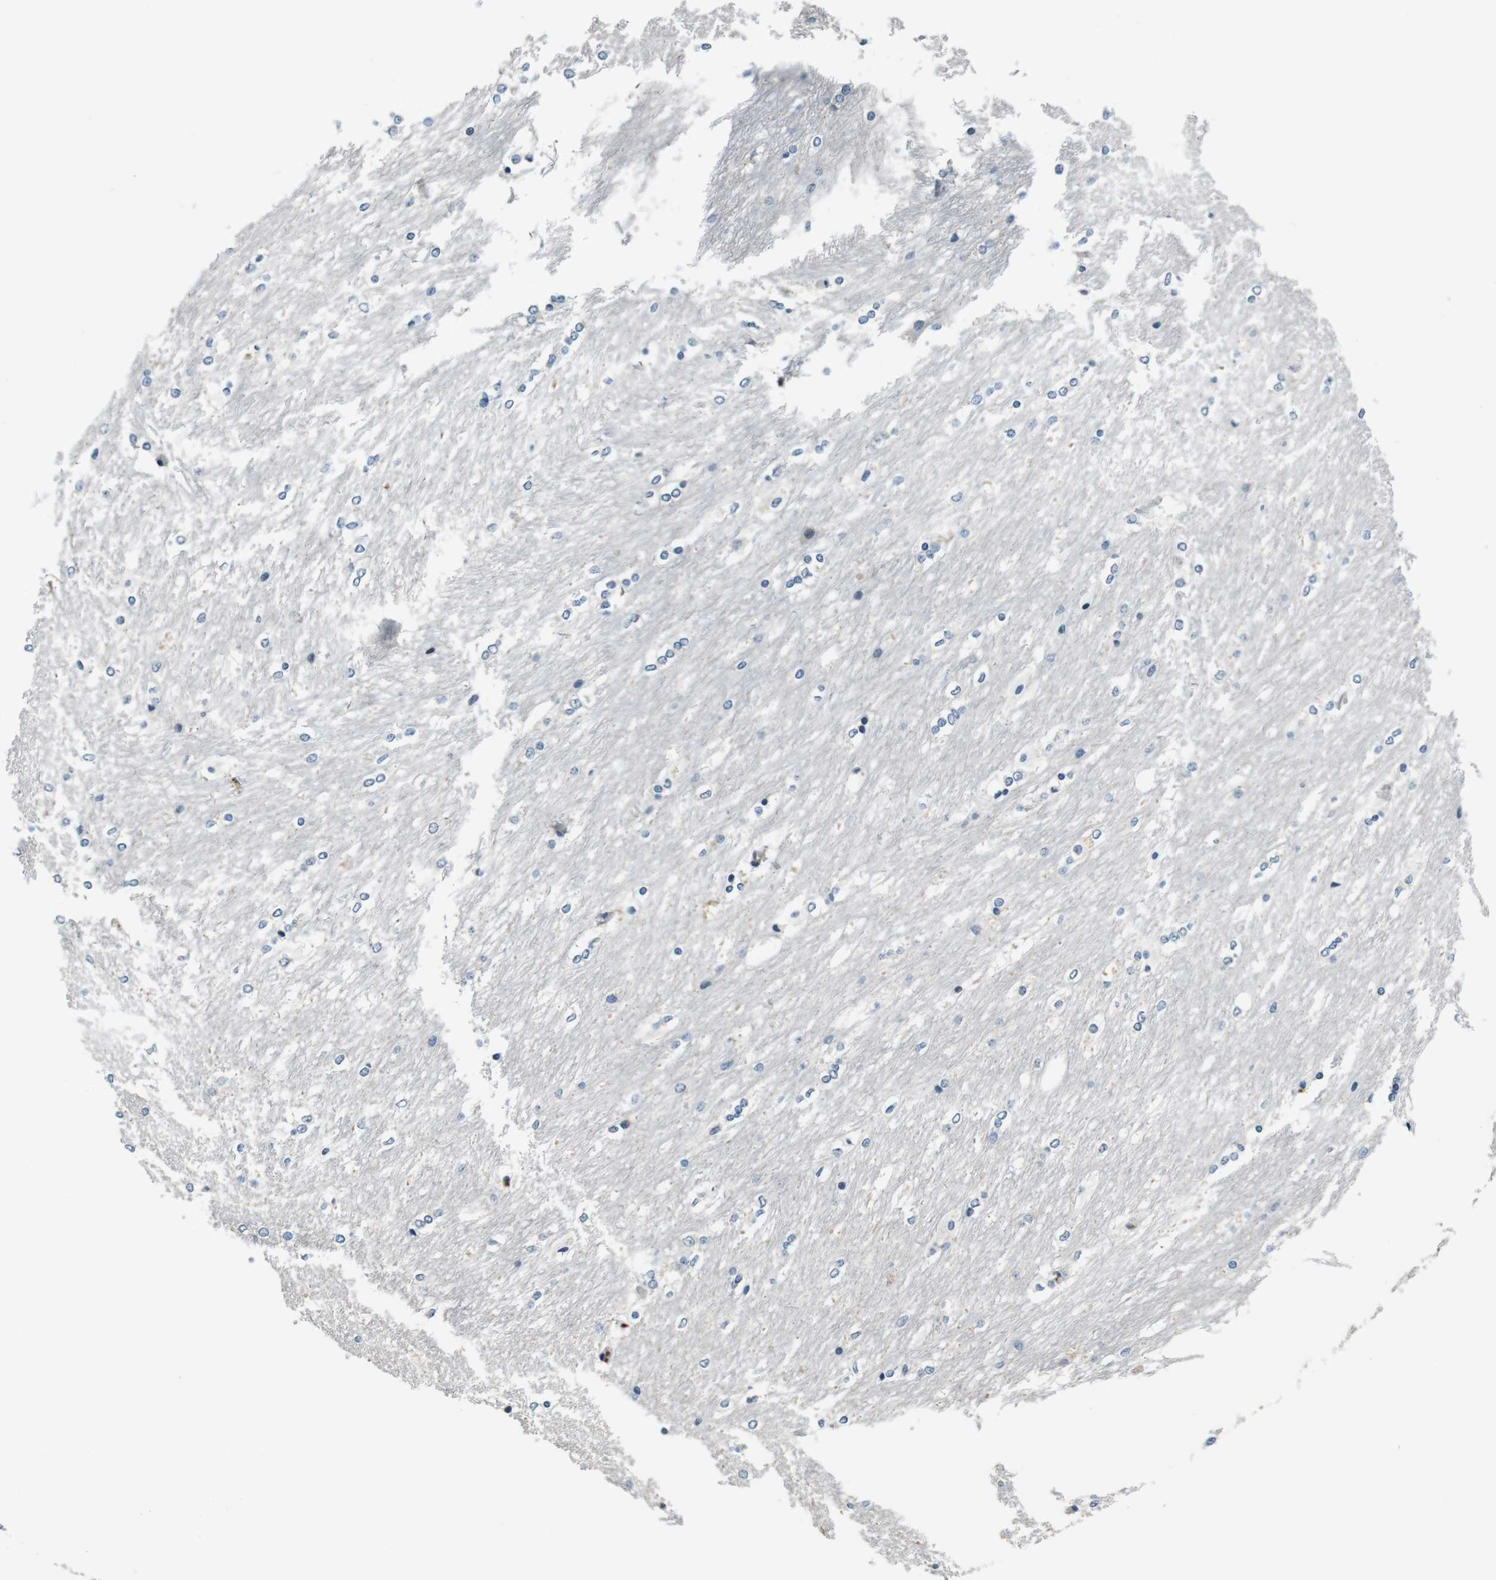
{"staining": {"intensity": "negative", "quantity": "none", "location": "none"}, "tissue": "caudate", "cell_type": "Glial cells", "image_type": "normal", "snomed": [{"axis": "morphology", "description": "Normal tissue, NOS"}, {"axis": "topography", "description": "Lateral ventricle wall"}], "caption": "Caudate stained for a protein using immunohistochemistry (IHC) demonstrates no positivity glial cells.", "gene": "KCNJ5", "patient": {"sex": "female", "age": 19}}